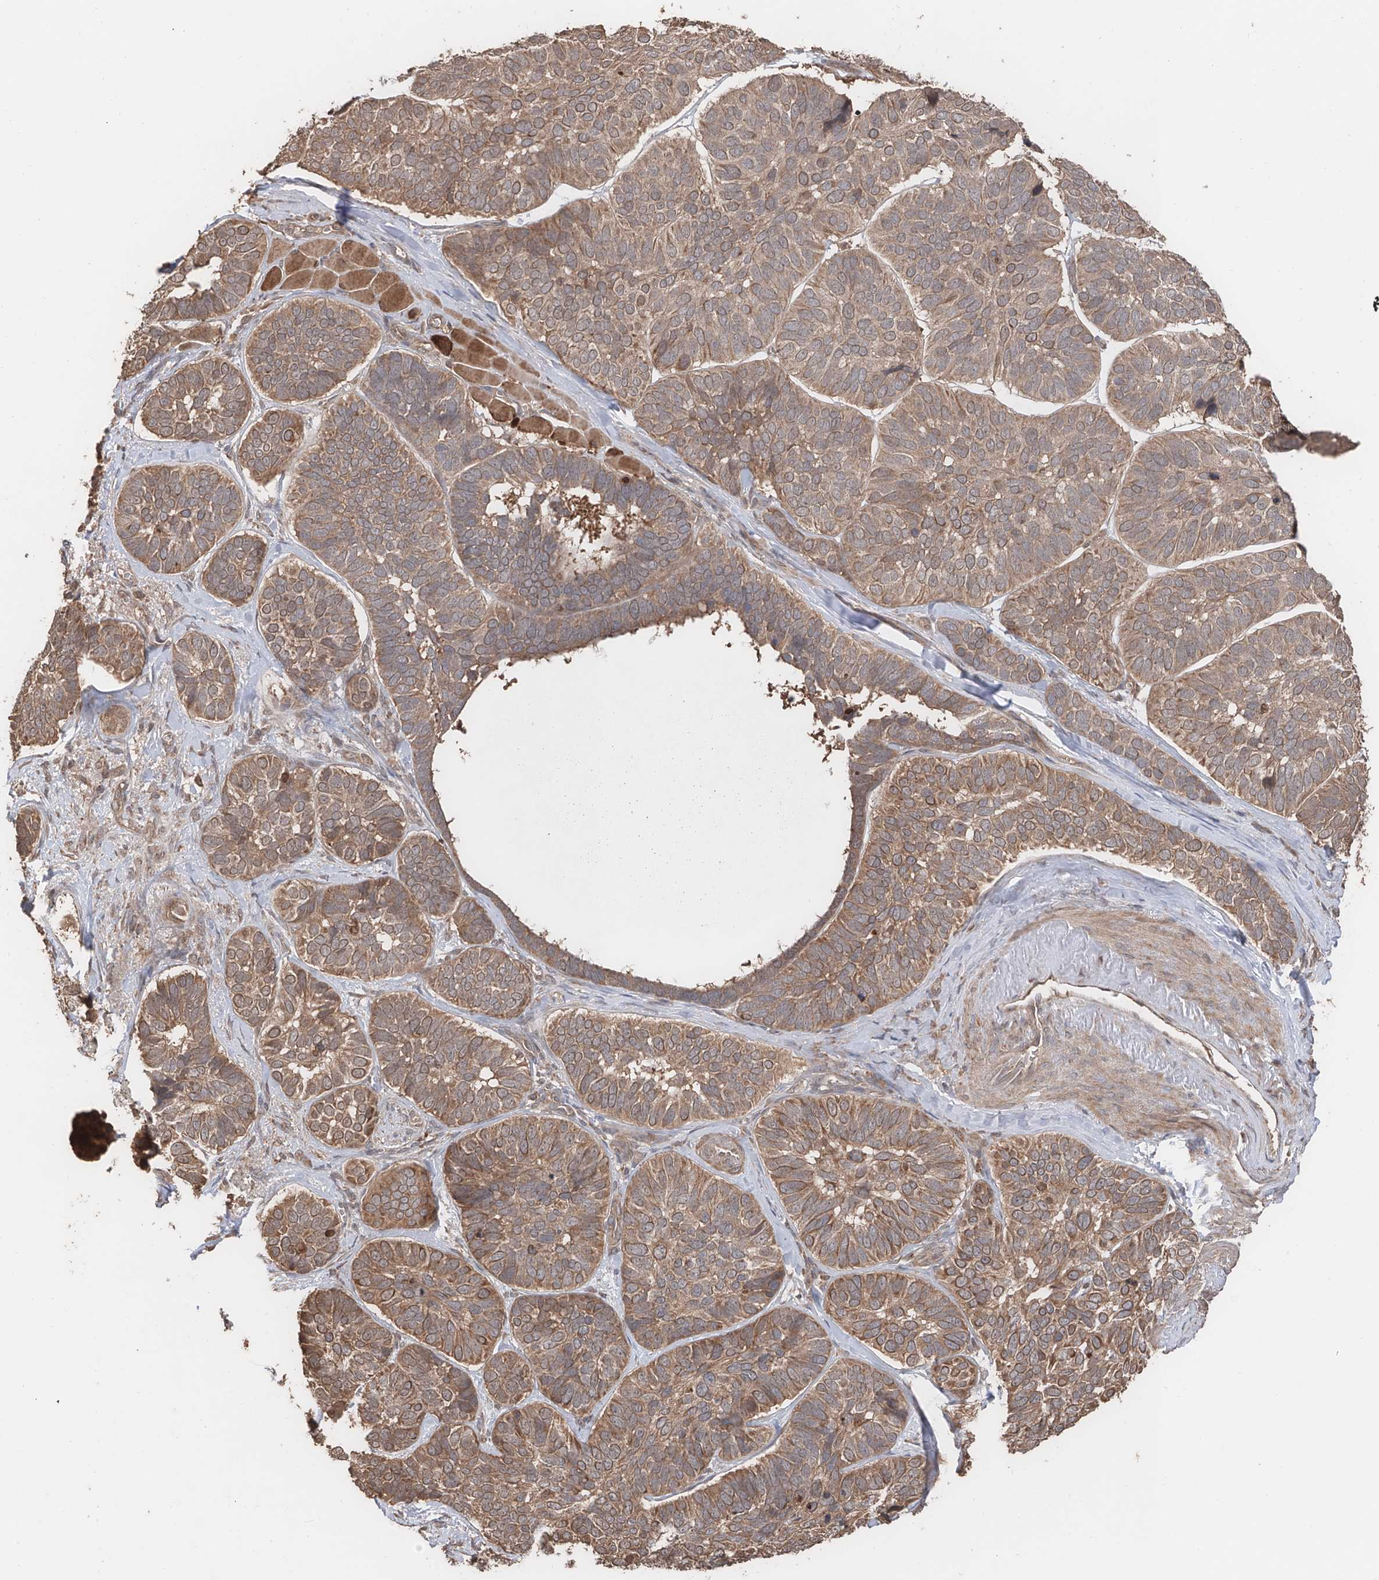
{"staining": {"intensity": "moderate", "quantity": ">75%", "location": "cytoplasmic/membranous"}, "tissue": "skin cancer", "cell_type": "Tumor cells", "image_type": "cancer", "snomed": [{"axis": "morphology", "description": "Basal cell carcinoma"}, {"axis": "topography", "description": "Skin"}], "caption": "Immunohistochemistry (IHC) (DAB (3,3'-diaminobenzidine)) staining of skin cancer (basal cell carcinoma) demonstrates moderate cytoplasmic/membranous protein expression in about >75% of tumor cells.", "gene": "FAM135A", "patient": {"sex": "male", "age": 62}}